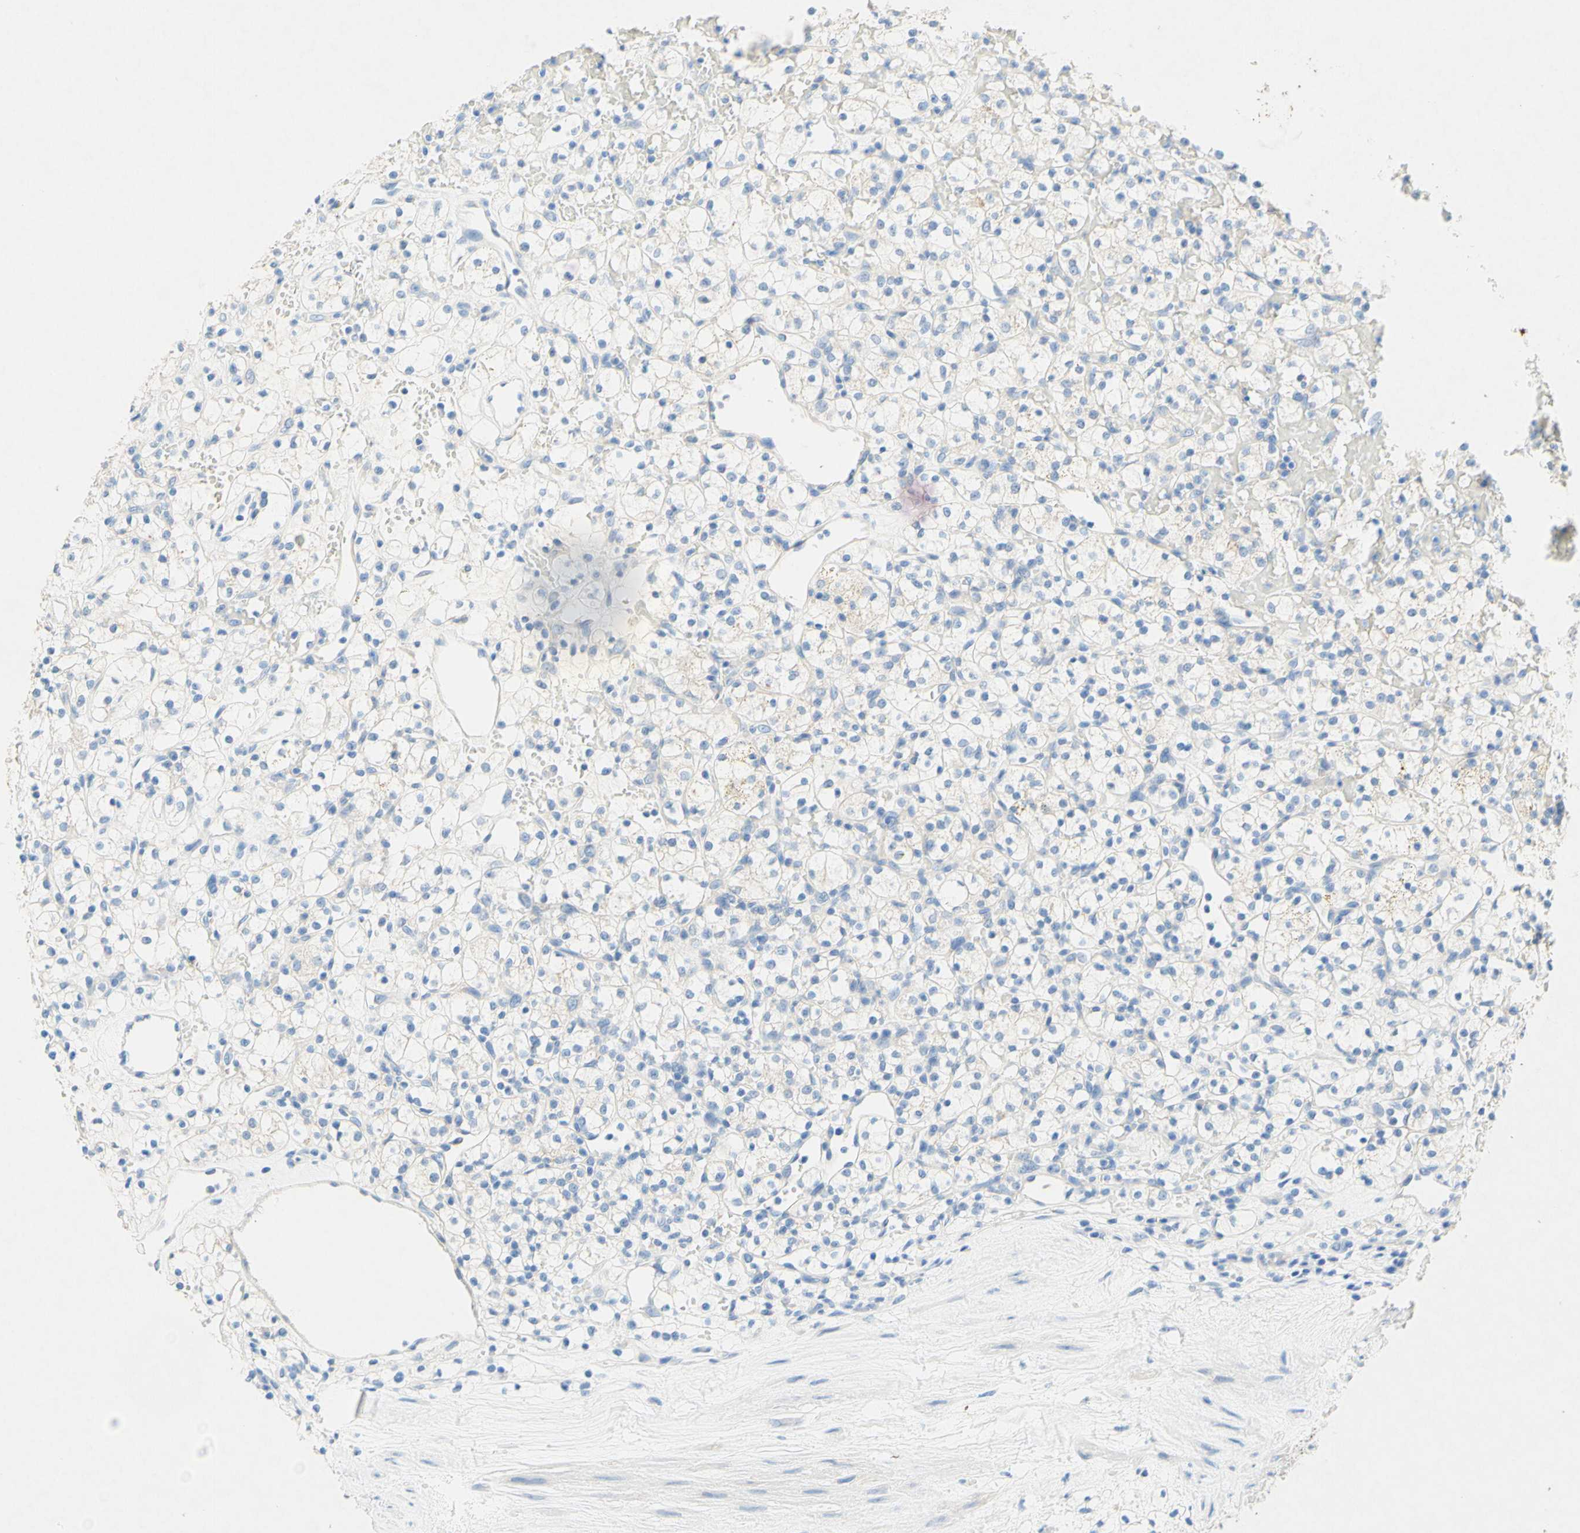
{"staining": {"intensity": "negative", "quantity": "none", "location": "none"}, "tissue": "renal cancer", "cell_type": "Tumor cells", "image_type": "cancer", "snomed": [{"axis": "morphology", "description": "Adenocarcinoma, NOS"}, {"axis": "topography", "description": "Kidney"}], "caption": "This photomicrograph is of adenocarcinoma (renal) stained with immunohistochemistry to label a protein in brown with the nuclei are counter-stained blue. There is no positivity in tumor cells. The staining was performed using DAB to visualize the protein expression in brown, while the nuclei were stained in blue with hematoxylin (Magnification: 20x).", "gene": "SLC46A1", "patient": {"sex": "female", "age": 60}}